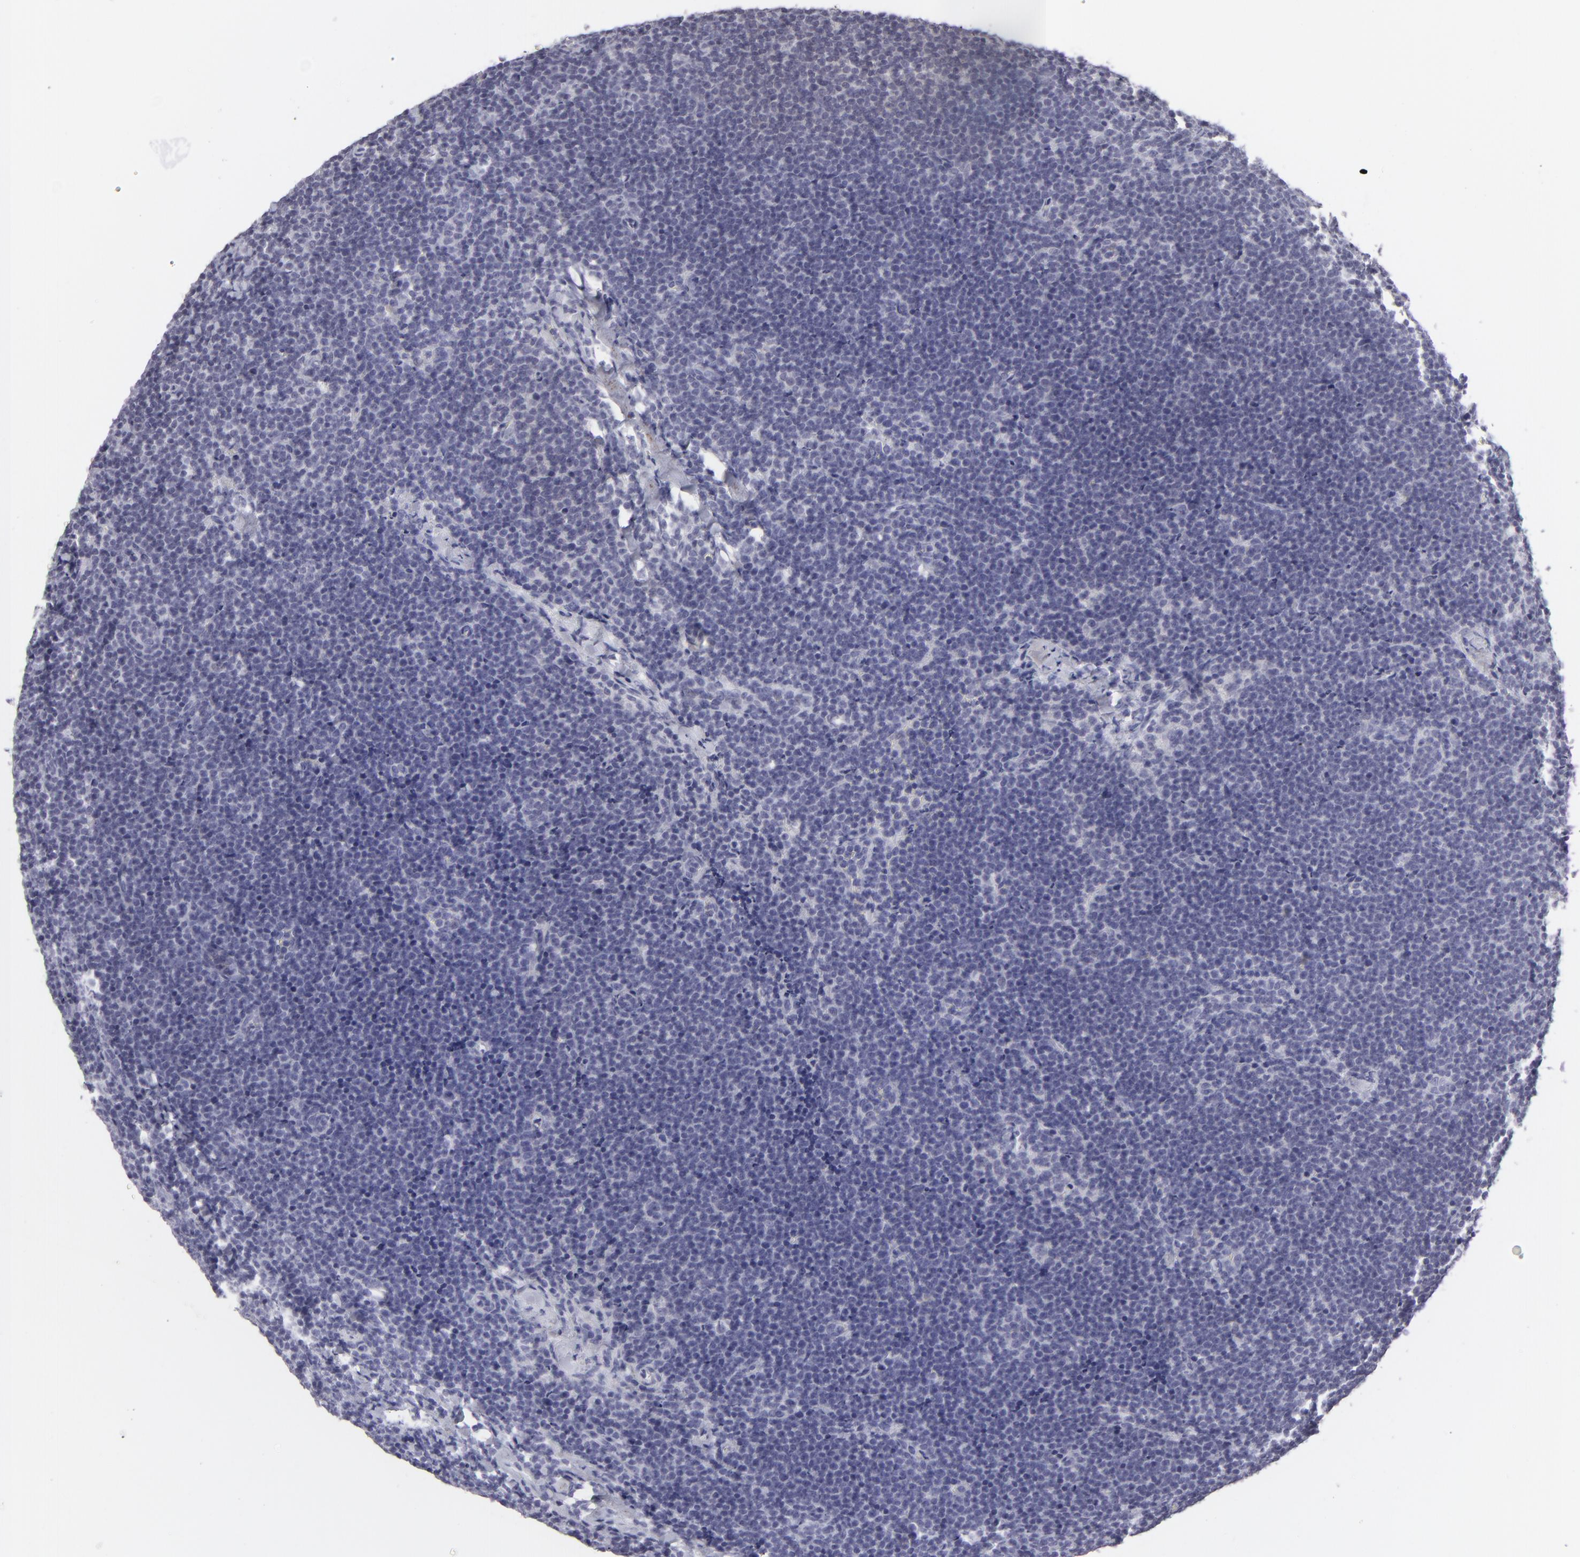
{"staining": {"intensity": "negative", "quantity": "none", "location": "none"}, "tissue": "lymphoma", "cell_type": "Tumor cells", "image_type": "cancer", "snomed": [{"axis": "morphology", "description": "Malignant lymphoma, non-Hodgkin's type, High grade"}, {"axis": "topography", "description": "Lymph node"}], "caption": "Tumor cells show no significant protein expression in lymphoma. (Immunohistochemistry (ihc), brightfield microscopy, high magnification).", "gene": "CLDN2", "patient": {"sex": "female", "age": 58}}